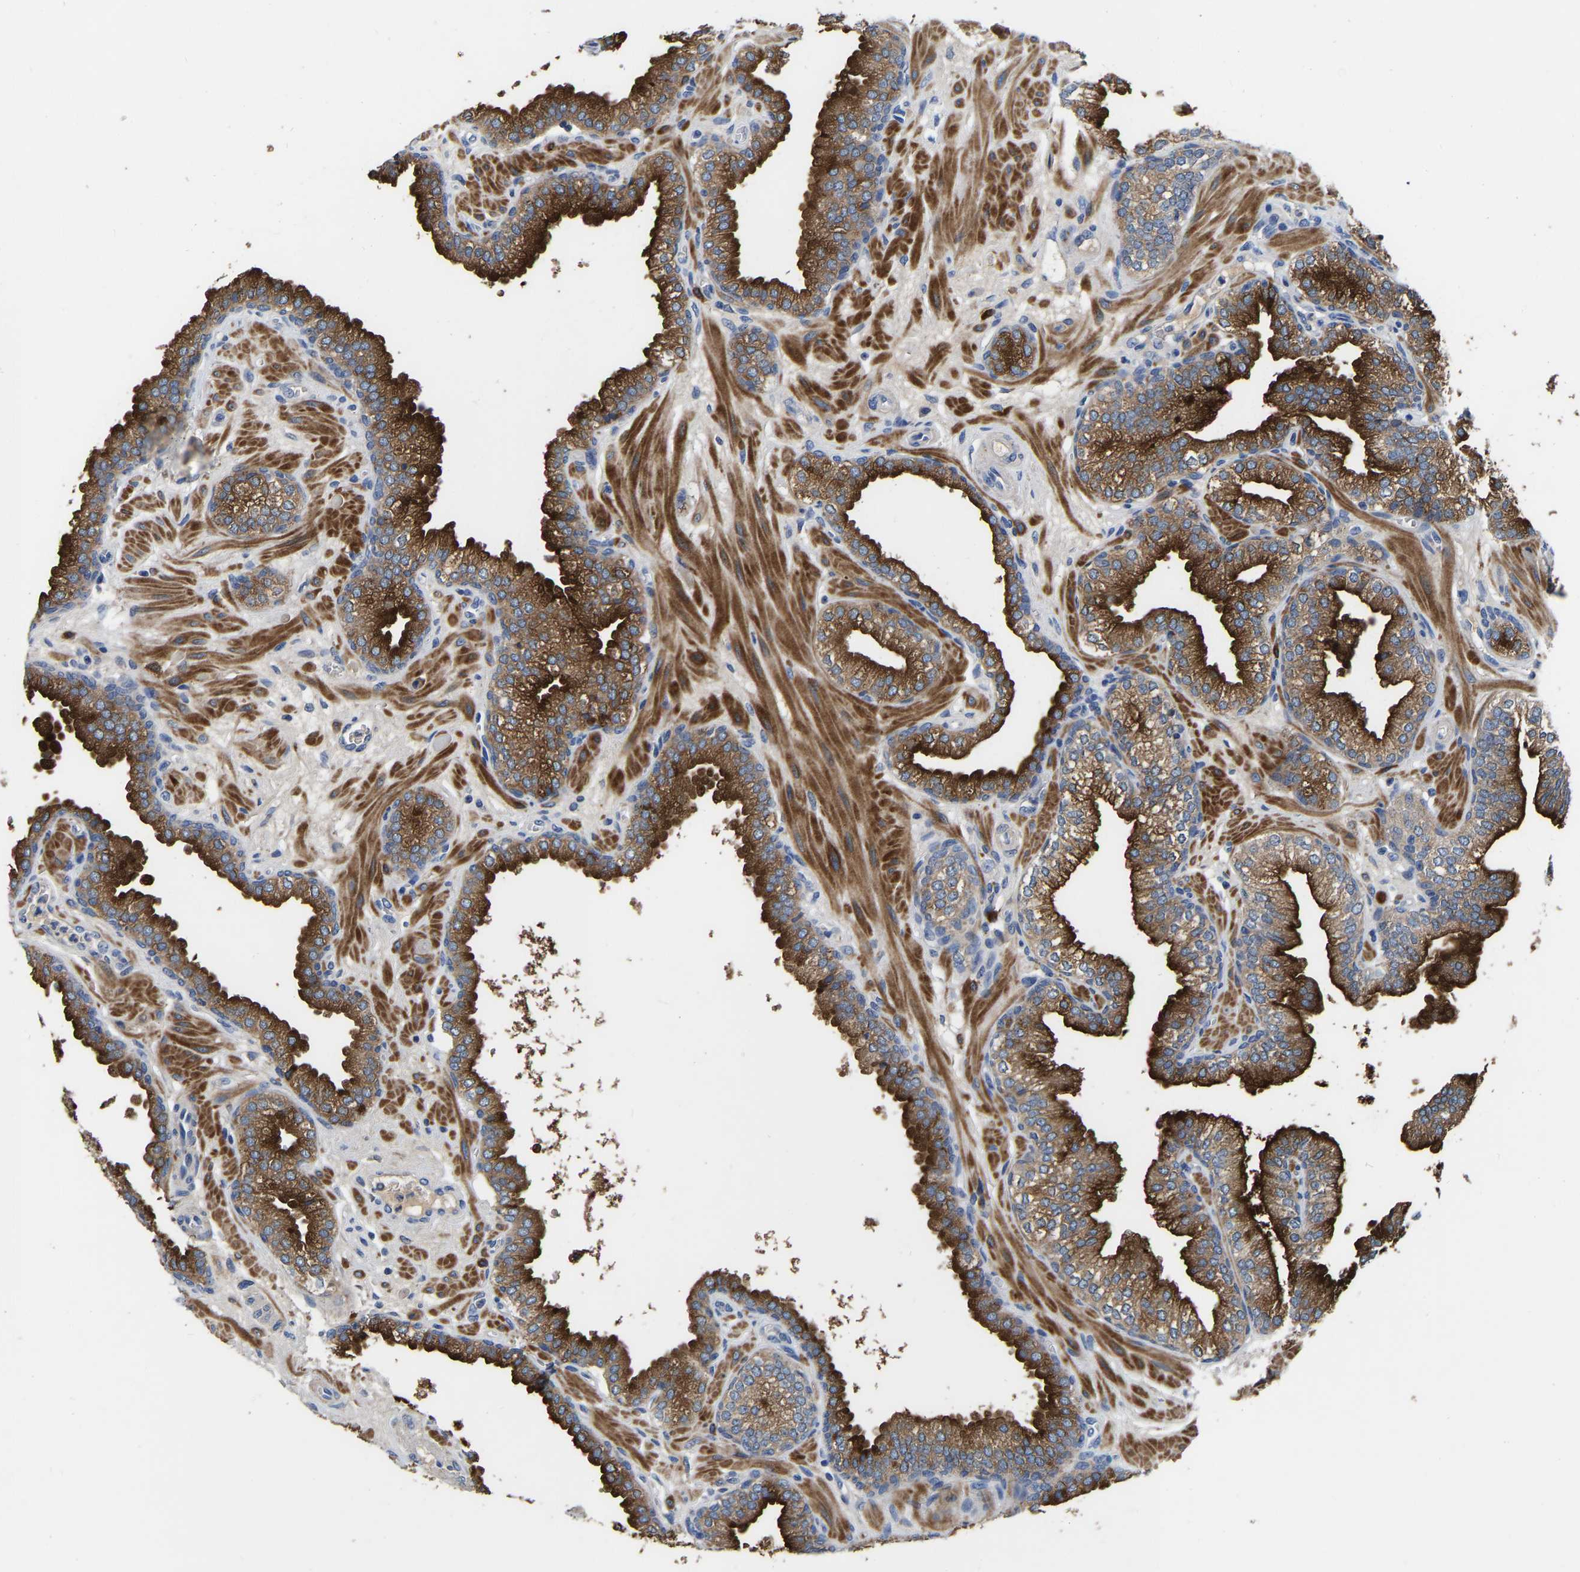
{"staining": {"intensity": "strong", "quantity": ">75%", "location": "cytoplasmic/membranous"}, "tissue": "prostate", "cell_type": "Glandular cells", "image_type": "normal", "snomed": [{"axis": "morphology", "description": "Normal tissue, NOS"}, {"axis": "morphology", "description": "Urothelial carcinoma, Low grade"}, {"axis": "topography", "description": "Urinary bladder"}, {"axis": "topography", "description": "Prostate"}], "caption": "The image demonstrates staining of unremarkable prostate, revealing strong cytoplasmic/membranous protein positivity (brown color) within glandular cells. Nuclei are stained in blue.", "gene": "RAB27B", "patient": {"sex": "male", "age": 60}}